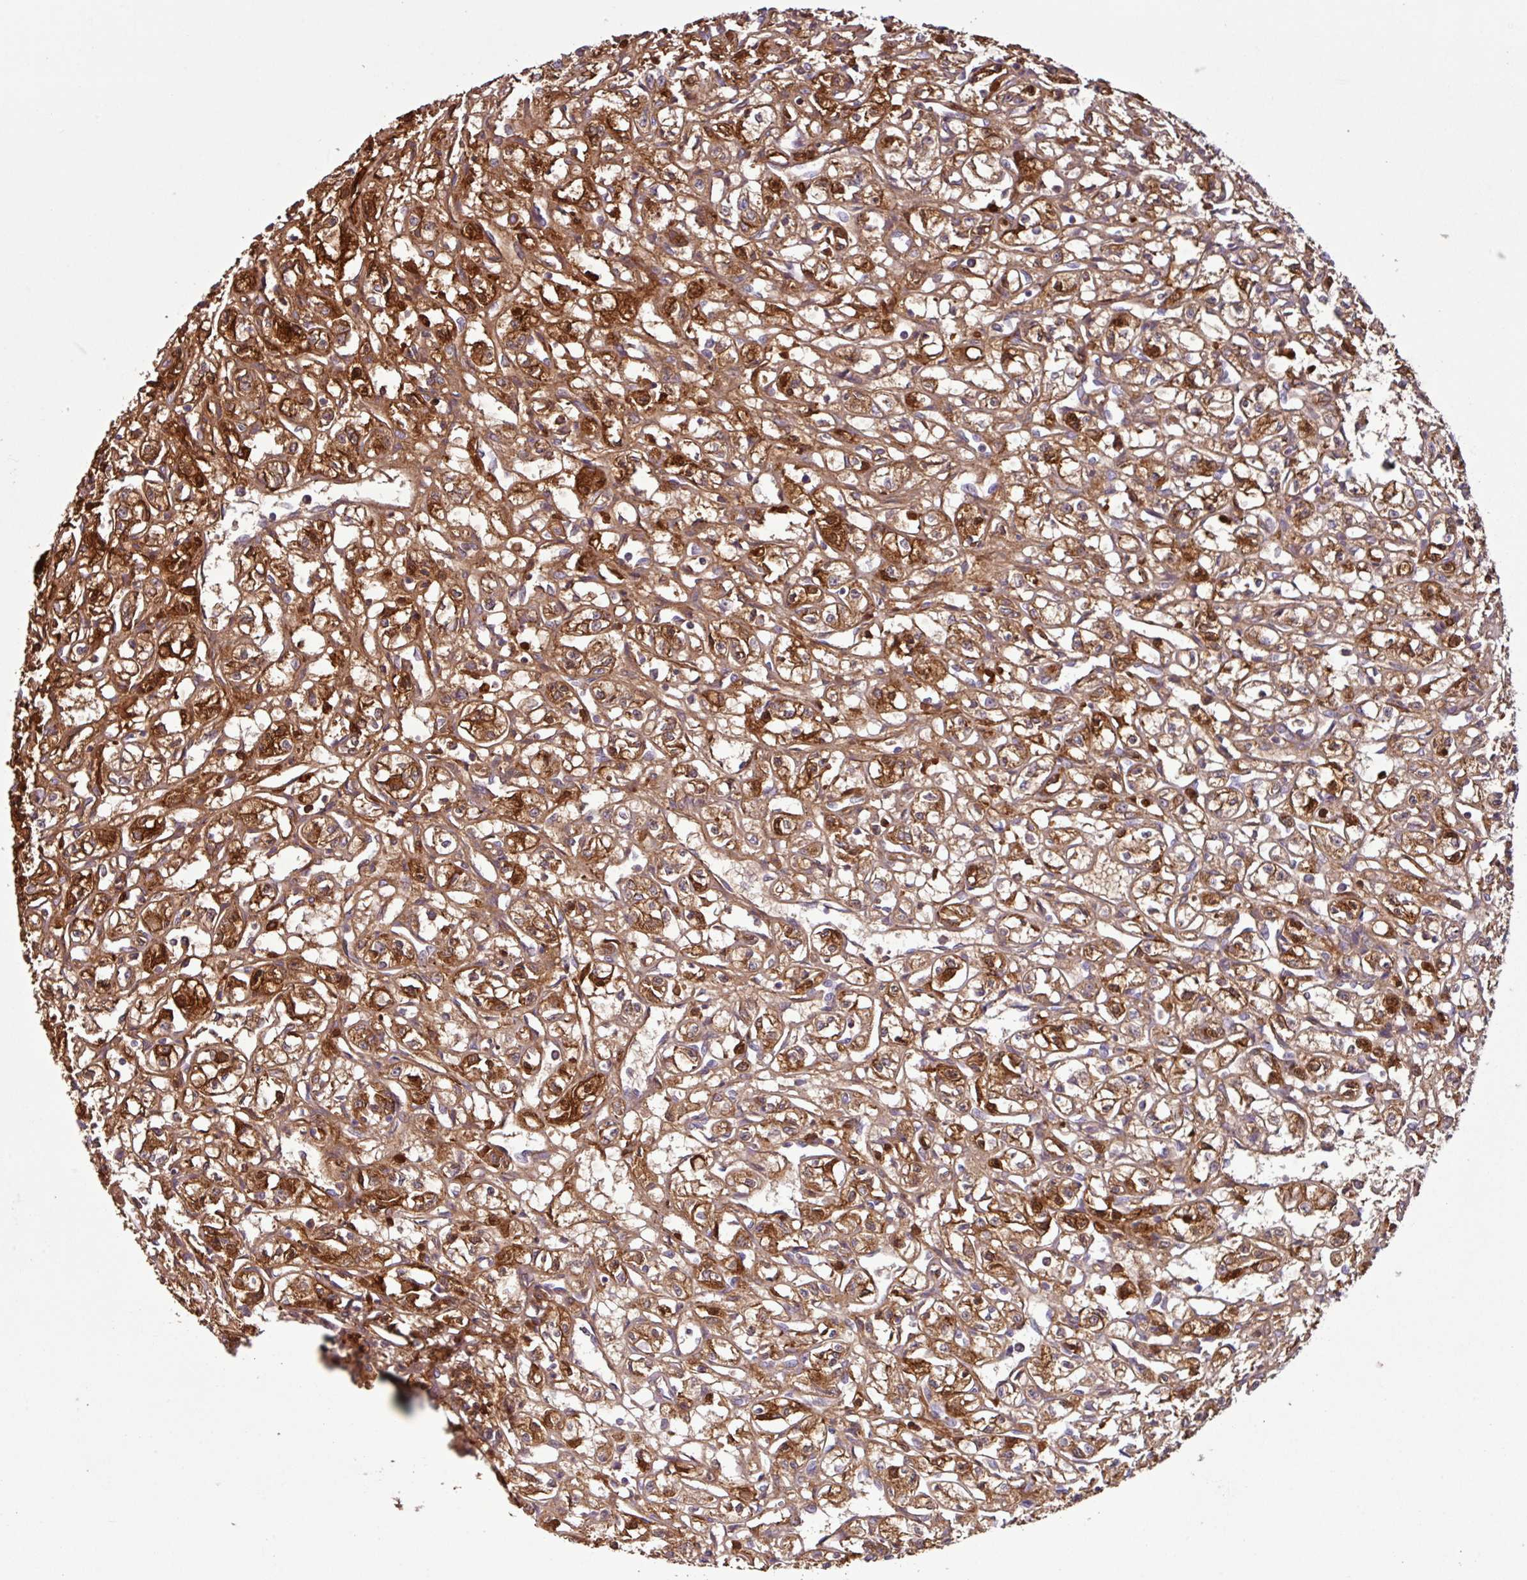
{"staining": {"intensity": "moderate", "quantity": ">75%", "location": "cytoplasmic/membranous"}, "tissue": "renal cancer", "cell_type": "Tumor cells", "image_type": "cancer", "snomed": [{"axis": "morphology", "description": "Adenocarcinoma, NOS"}, {"axis": "topography", "description": "Kidney"}], "caption": "About >75% of tumor cells in renal cancer (adenocarcinoma) display moderate cytoplasmic/membranous protein expression as visualized by brown immunohistochemical staining.", "gene": "C4B", "patient": {"sex": "male", "age": 56}}